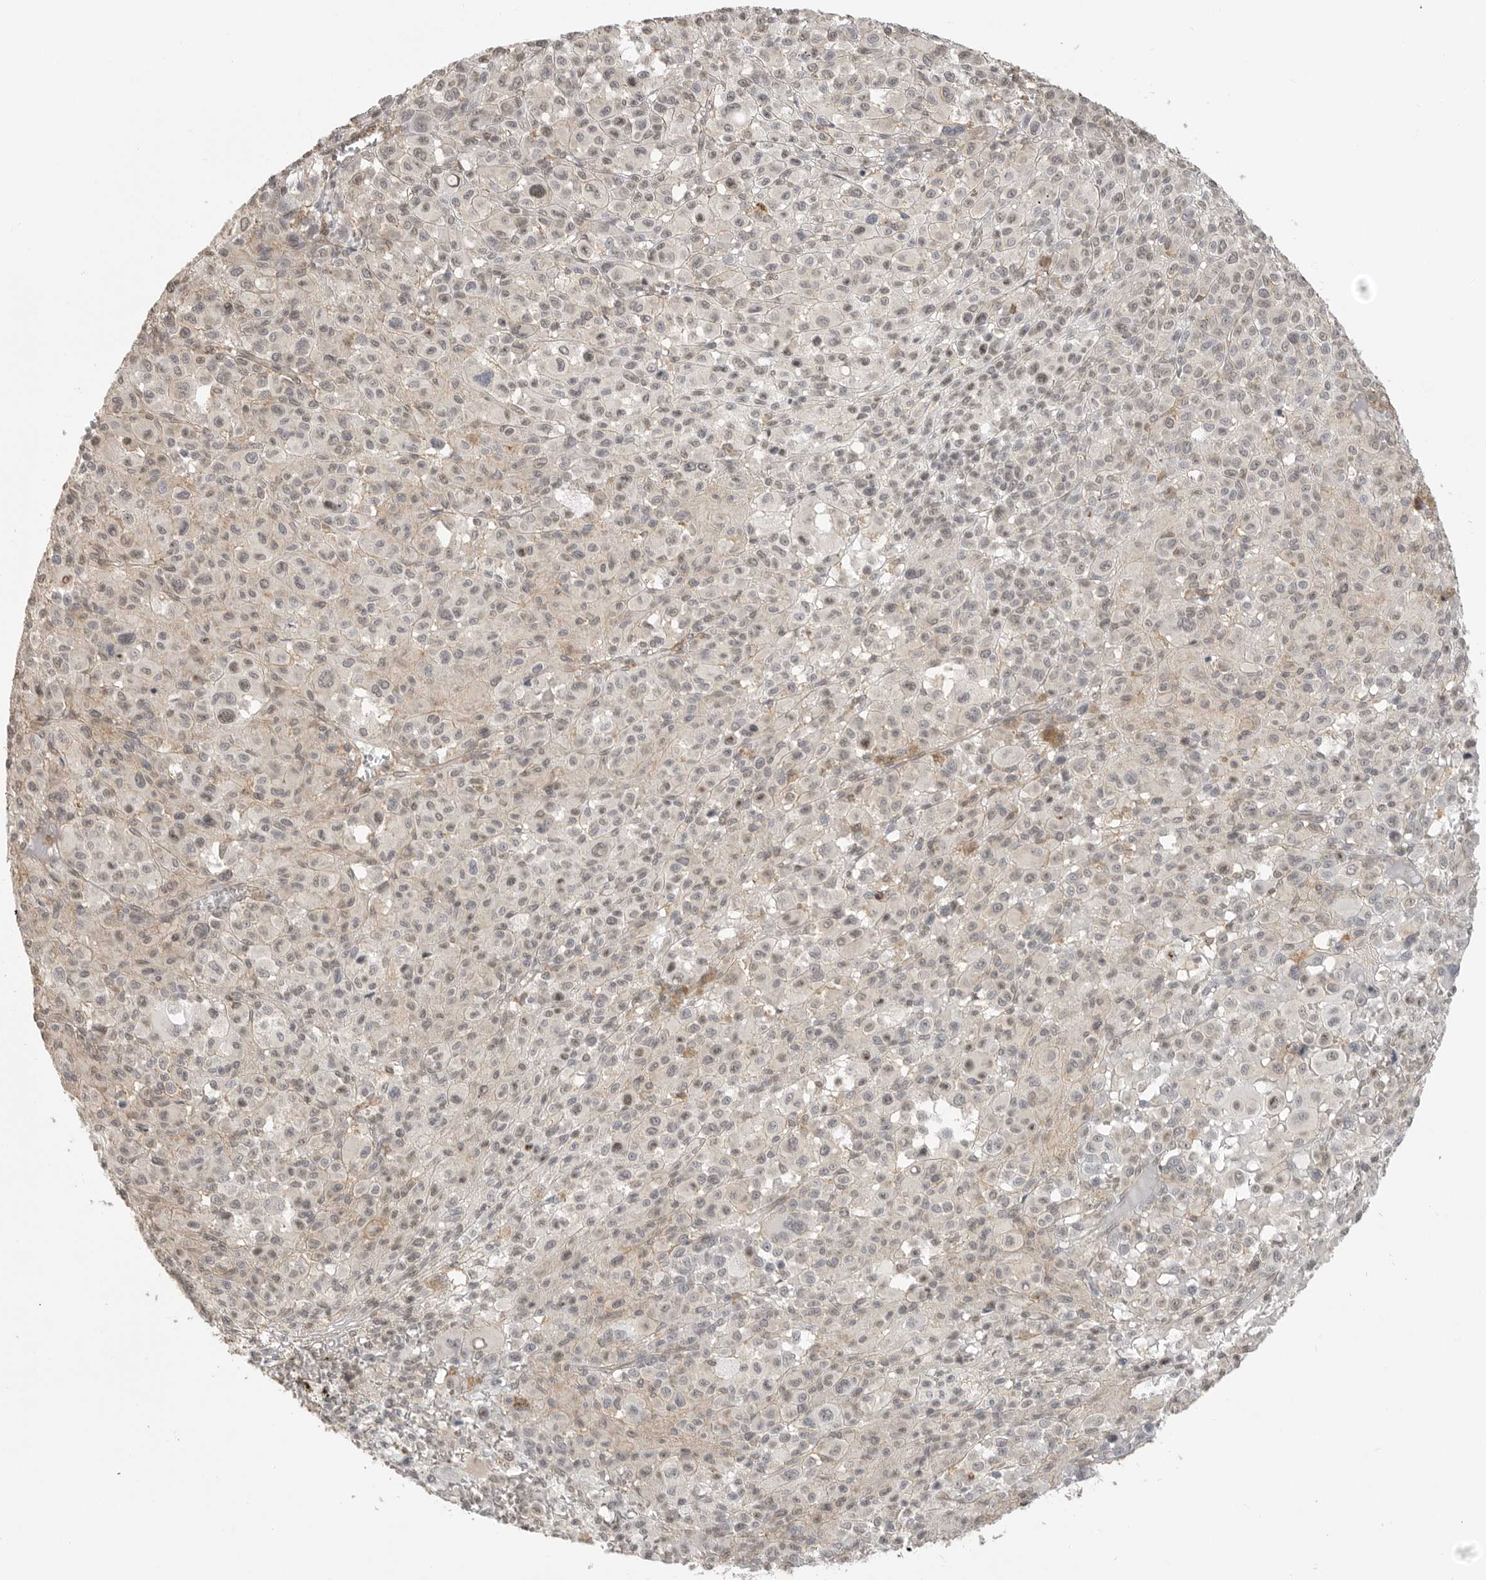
{"staining": {"intensity": "weak", "quantity": "<25%", "location": "nuclear"}, "tissue": "melanoma", "cell_type": "Tumor cells", "image_type": "cancer", "snomed": [{"axis": "morphology", "description": "Malignant melanoma, Metastatic site"}, {"axis": "topography", "description": "Skin"}], "caption": "Photomicrograph shows no protein expression in tumor cells of melanoma tissue. The staining was performed using DAB (3,3'-diaminobenzidine) to visualize the protein expression in brown, while the nuclei were stained in blue with hematoxylin (Magnification: 20x).", "gene": "GPC2", "patient": {"sex": "female", "age": 74}}